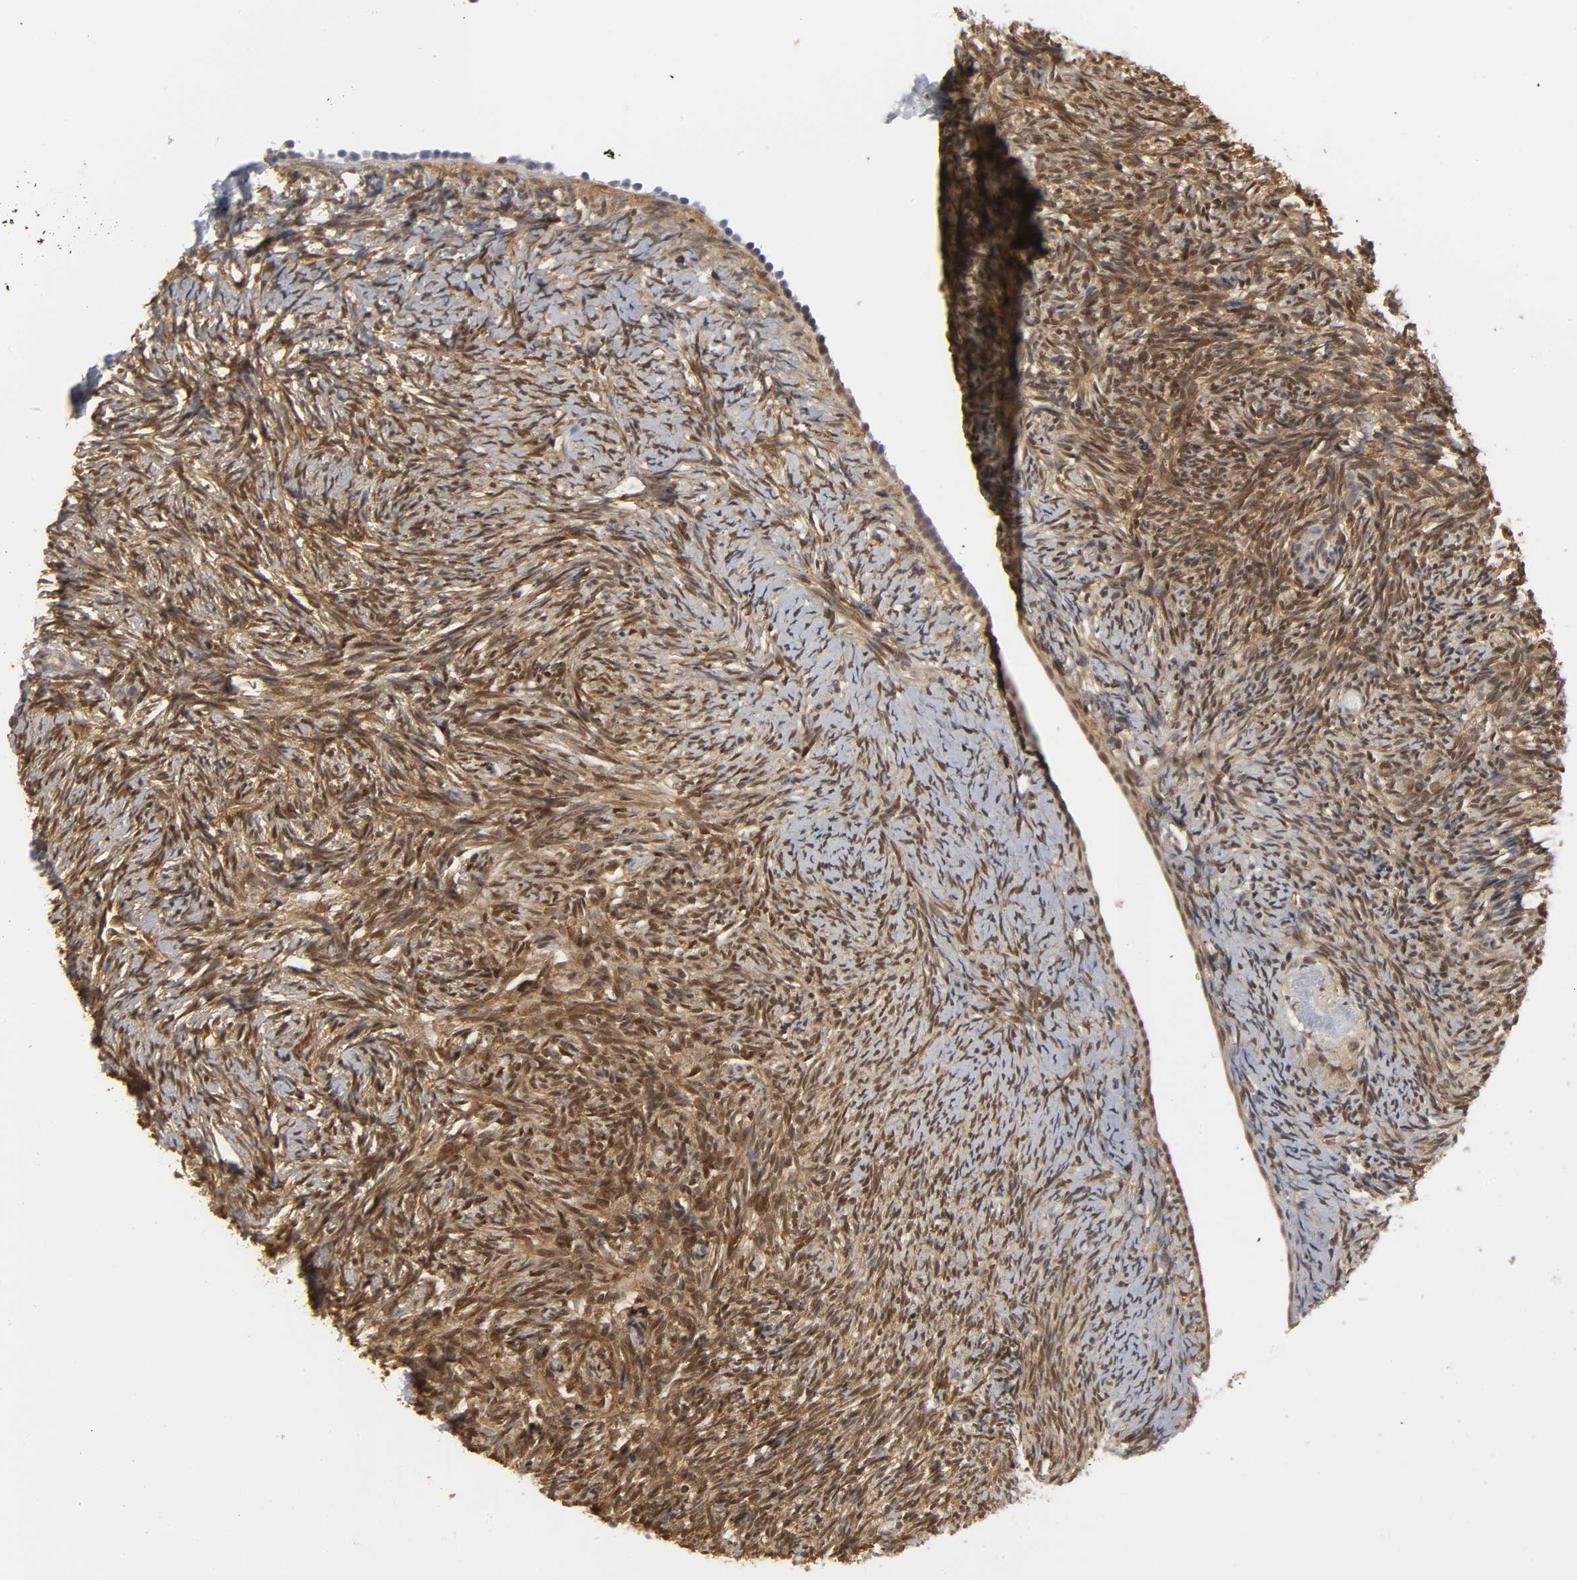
{"staining": {"intensity": "moderate", "quantity": ">75%", "location": "cytoplasmic/membranous,nuclear"}, "tissue": "ovary", "cell_type": "Ovarian stroma cells", "image_type": "normal", "snomed": [{"axis": "morphology", "description": "Normal tissue, NOS"}, {"axis": "topography", "description": "Ovary"}], "caption": "High-power microscopy captured an IHC micrograph of normal ovary, revealing moderate cytoplasmic/membranous,nuclear staining in about >75% of ovarian stroma cells. (Stains: DAB (3,3'-diaminobenzidine) in brown, nuclei in blue, Microscopy: brightfield microscopy at high magnification).", "gene": "PARK7", "patient": {"sex": "female", "age": 60}}